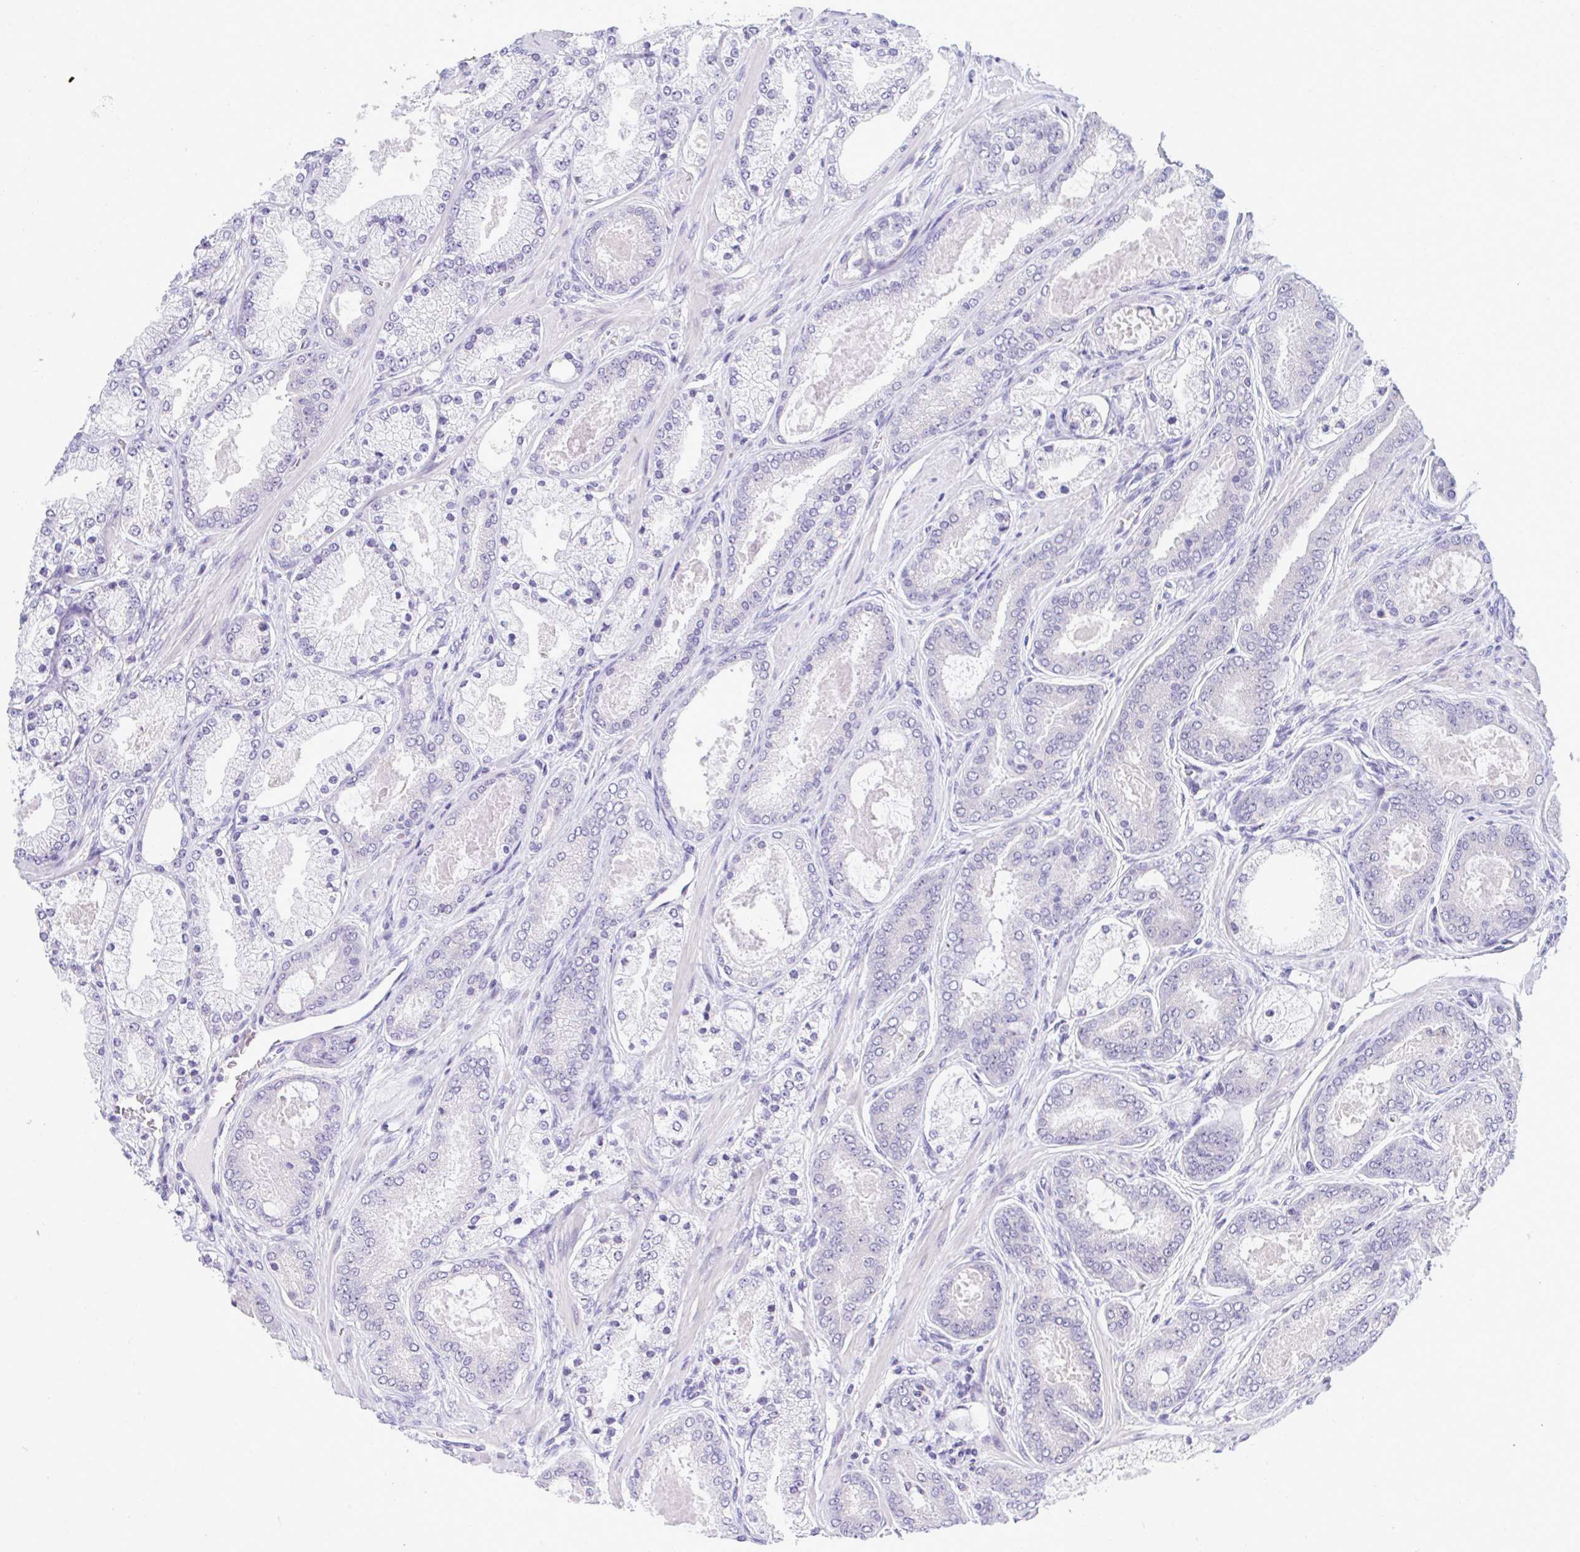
{"staining": {"intensity": "negative", "quantity": "none", "location": "none"}, "tissue": "prostate cancer", "cell_type": "Tumor cells", "image_type": "cancer", "snomed": [{"axis": "morphology", "description": "Adenocarcinoma, High grade"}, {"axis": "topography", "description": "Prostate"}], "caption": "Tumor cells show no significant protein expression in high-grade adenocarcinoma (prostate).", "gene": "PIGK", "patient": {"sex": "male", "age": 63}}